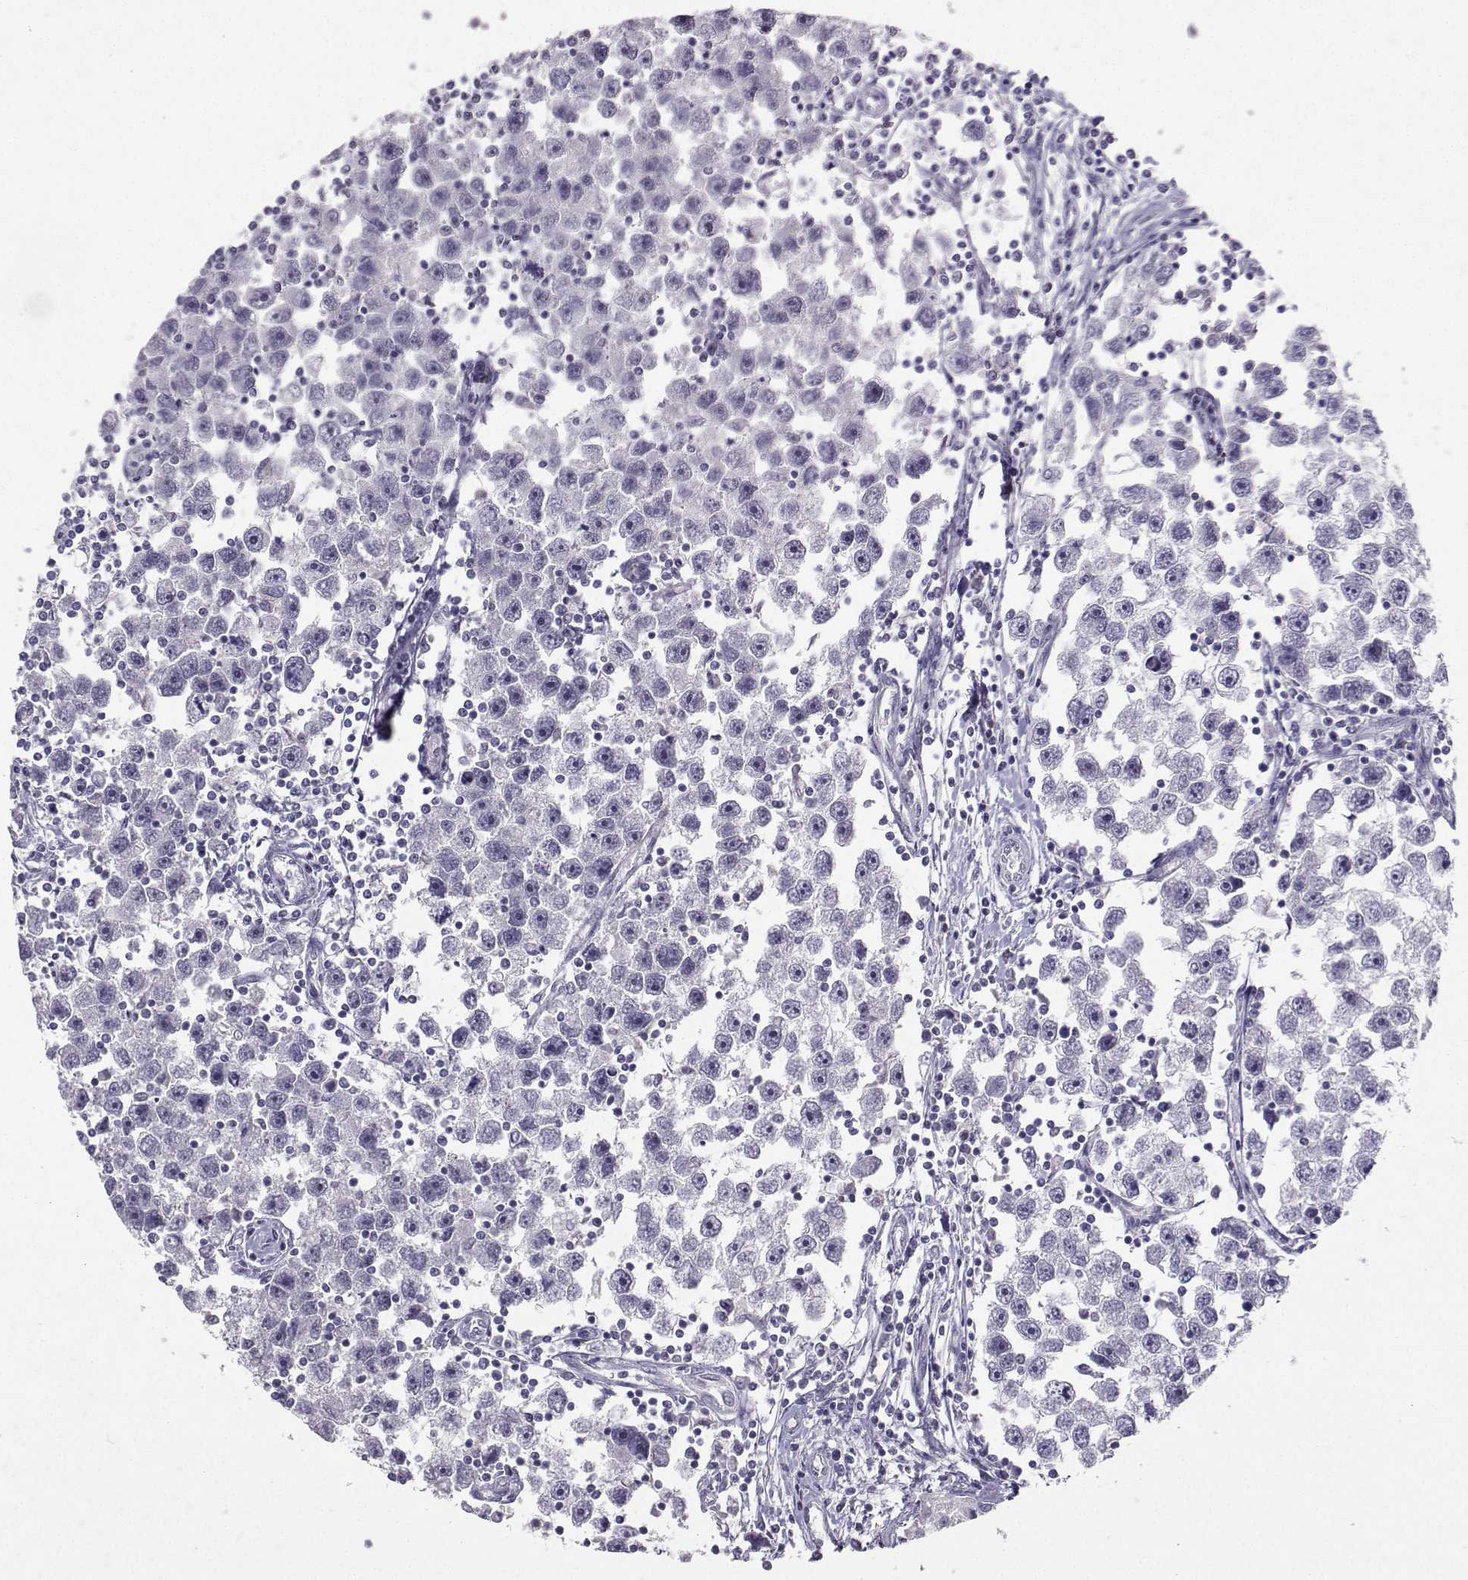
{"staining": {"intensity": "negative", "quantity": "none", "location": "none"}, "tissue": "testis cancer", "cell_type": "Tumor cells", "image_type": "cancer", "snomed": [{"axis": "morphology", "description": "Seminoma, NOS"}, {"axis": "topography", "description": "Testis"}], "caption": "Image shows no significant protein staining in tumor cells of testis cancer (seminoma). (DAB immunohistochemistry, high magnification).", "gene": "TBR1", "patient": {"sex": "male", "age": 30}}